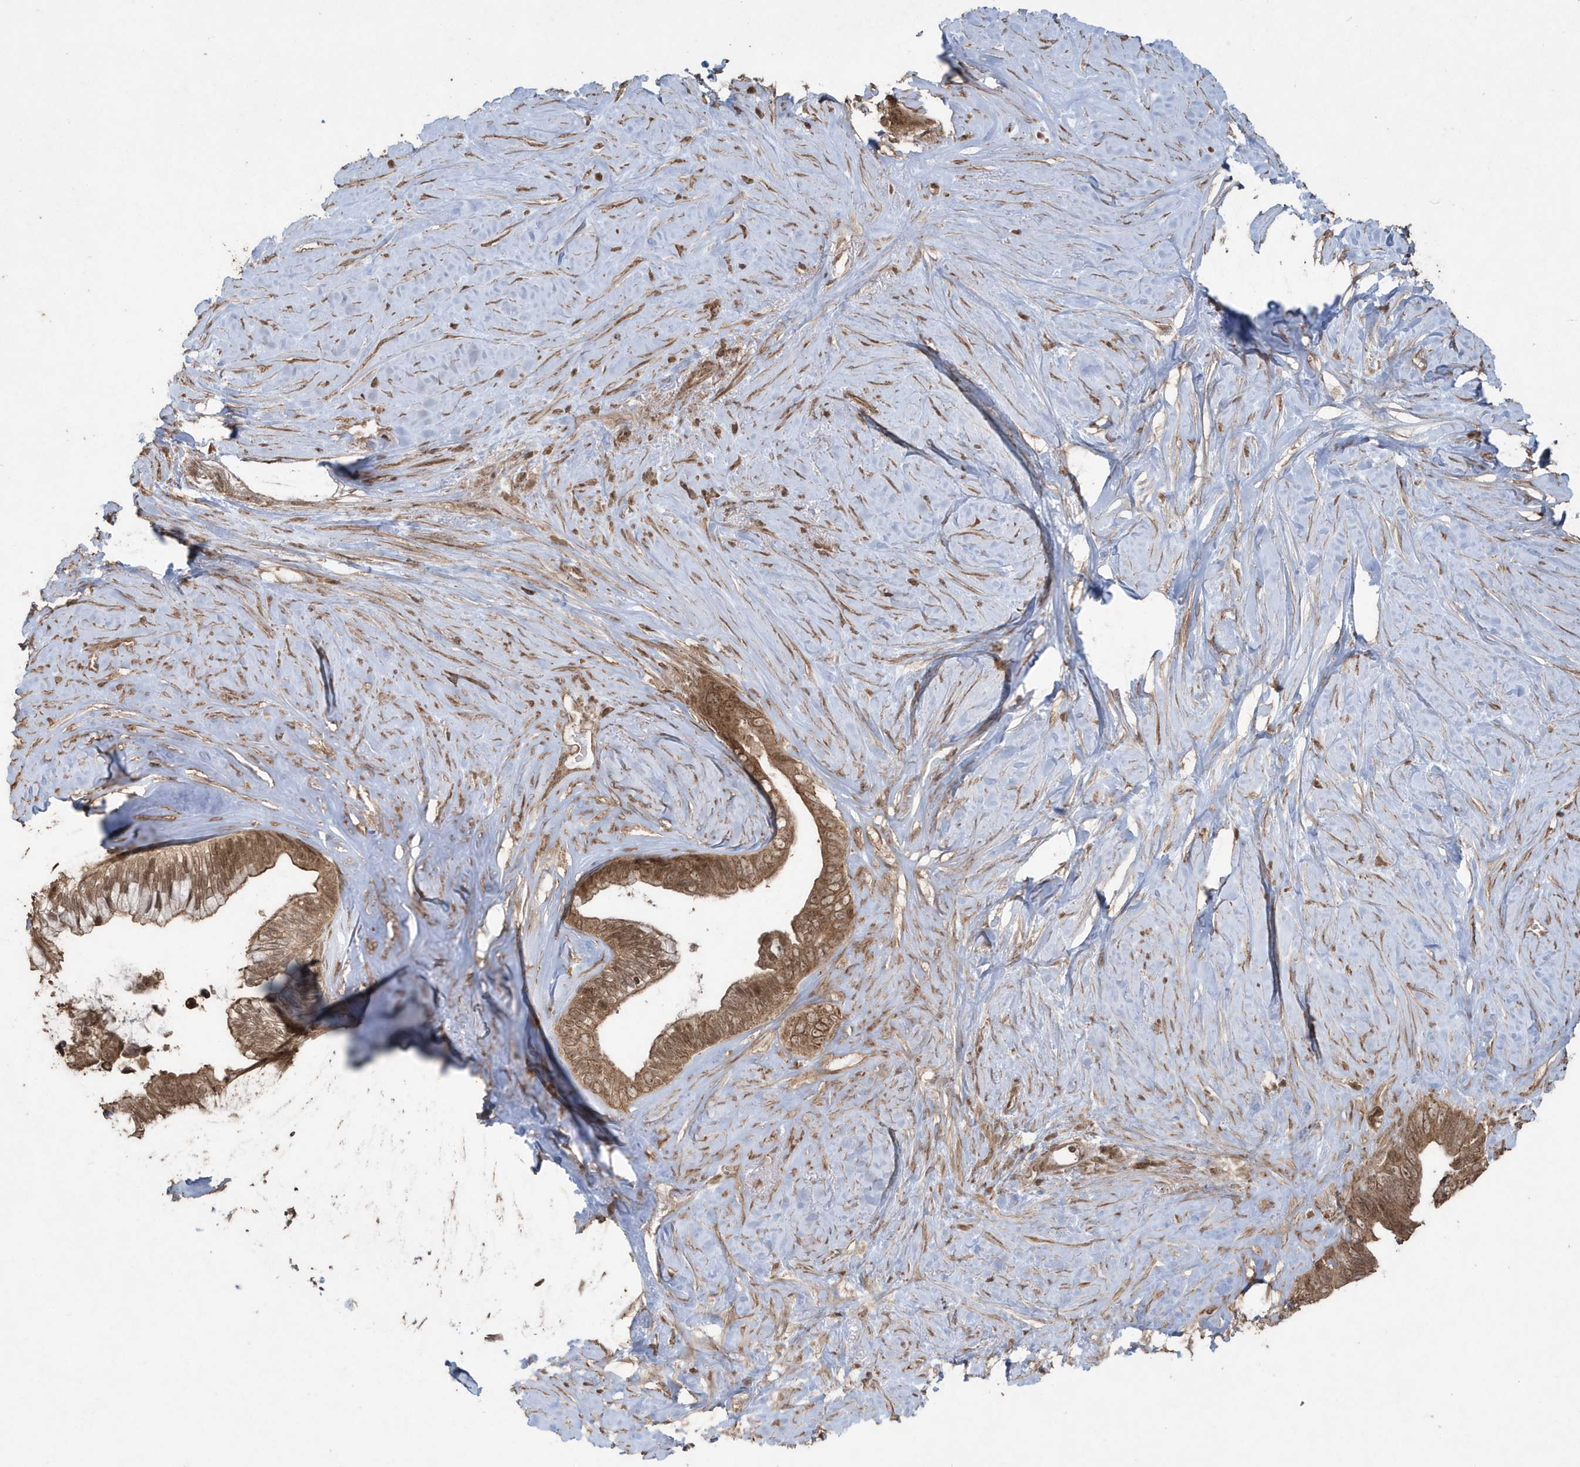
{"staining": {"intensity": "moderate", "quantity": ">75%", "location": "cytoplasmic/membranous,nuclear"}, "tissue": "pancreatic cancer", "cell_type": "Tumor cells", "image_type": "cancer", "snomed": [{"axis": "morphology", "description": "Adenocarcinoma, NOS"}, {"axis": "topography", "description": "Pancreas"}], "caption": "A brown stain highlights moderate cytoplasmic/membranous and nuclear expression of a protein in pancreatic cancer tumor cells.", "gene": "PAXBP1", "patient": {"sex": "female", "age": 72}}